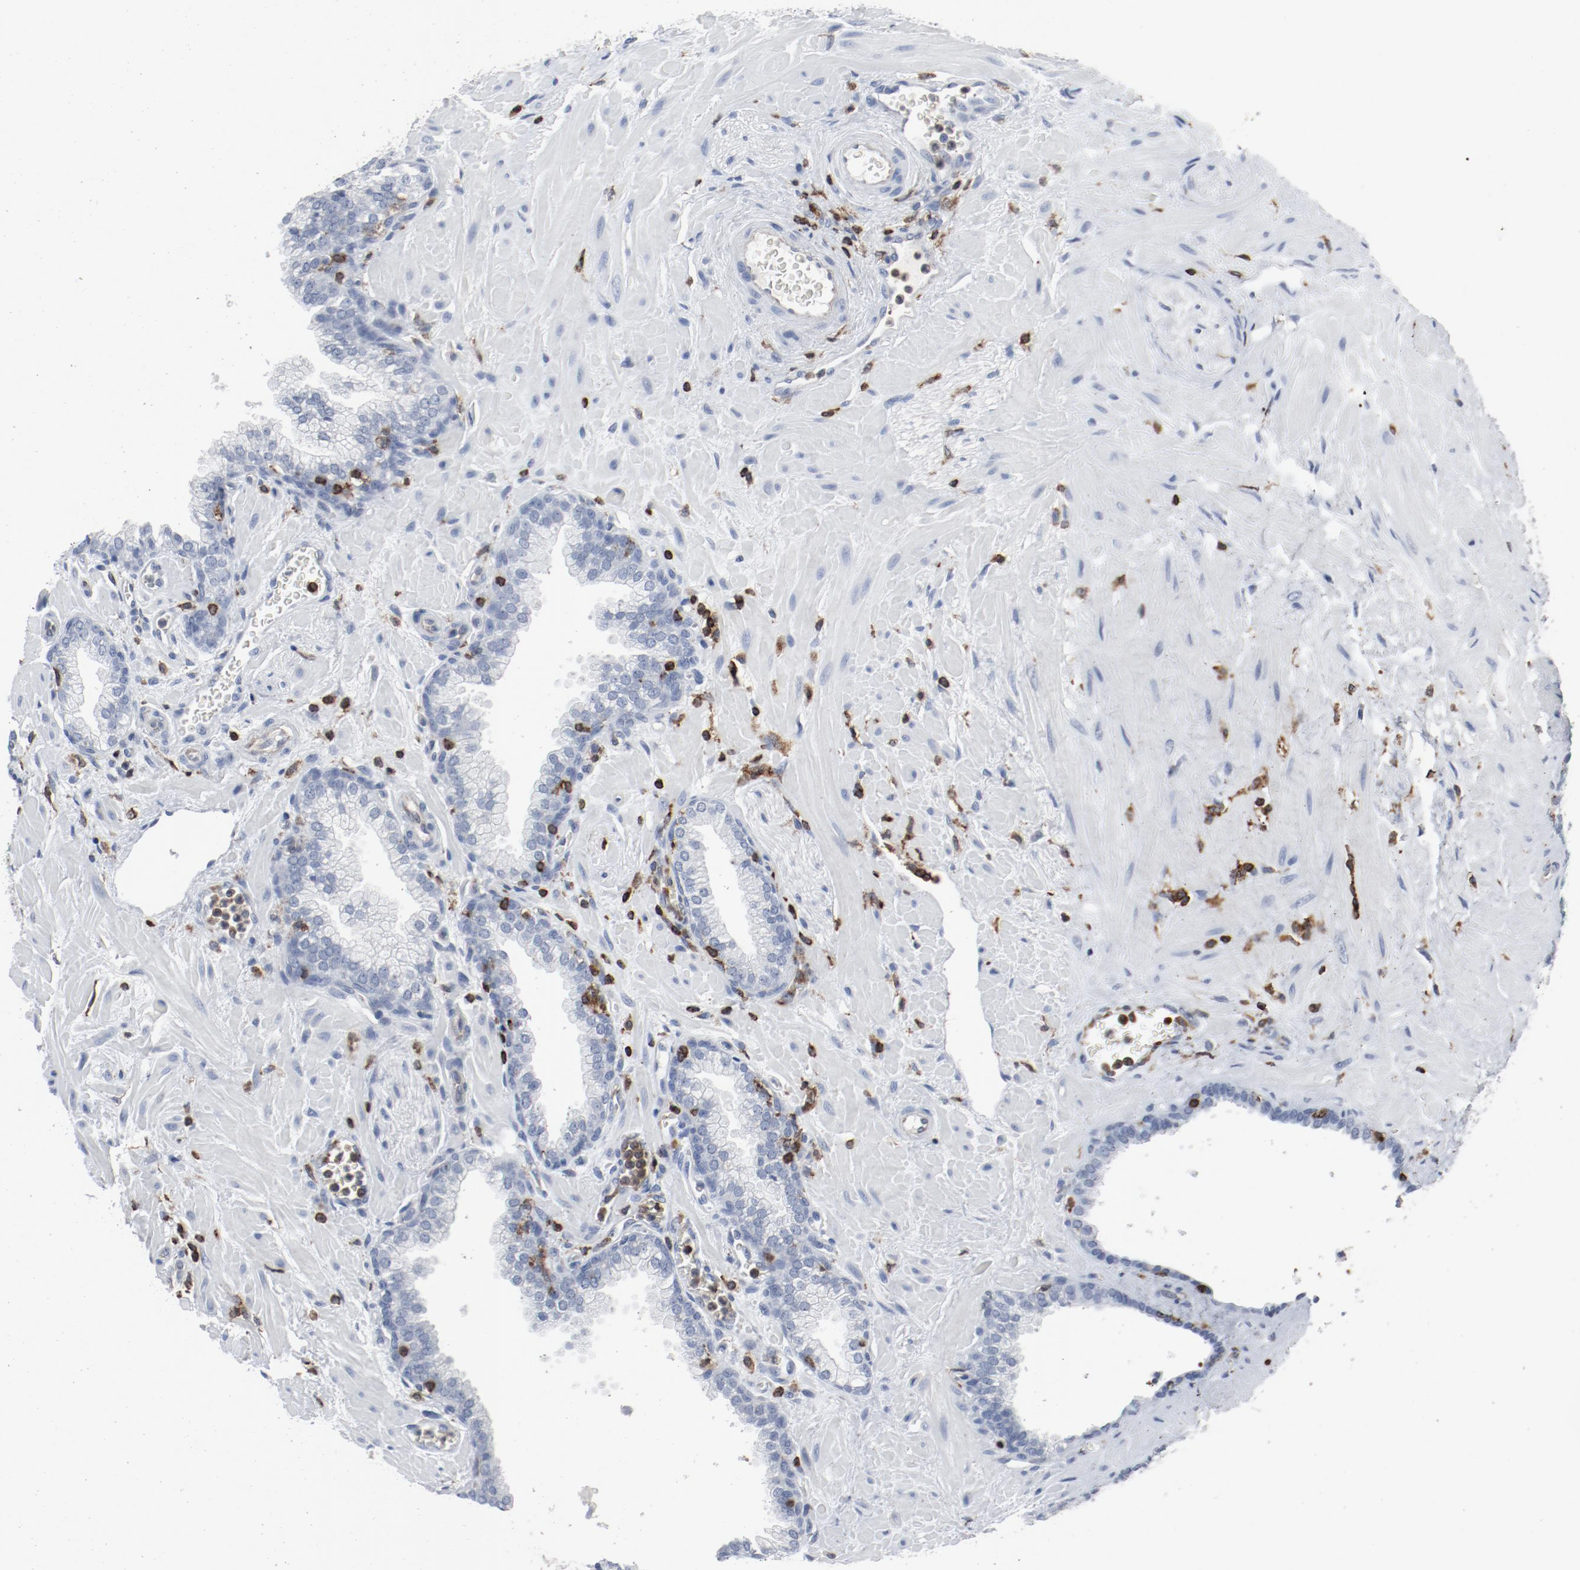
{"staining": {"intensity": "negative", "quantity": "none", "location": "none"}, "tissue": "prostate", "cell_type": "Glandular cells", "image_type": "normal", "snomed": [{"axis": "morphology", "description": "Normal tissue, NOS"}, {"axis": "topography", "description": "Prostate"}], "caption": "Immunohistochemistry image of benign prostate: prostate stained with DAB (3,3'-diaminobenzidine) exhibits no significant protein positivity in glandular cells. The staining is performed using DAB (3,3'-diaminobenzidine) brown chromogen with nuclei counter-stained in using hematoxylin.", "gene": "LCP2", "patient": {"sex": "male", "age": 60}}